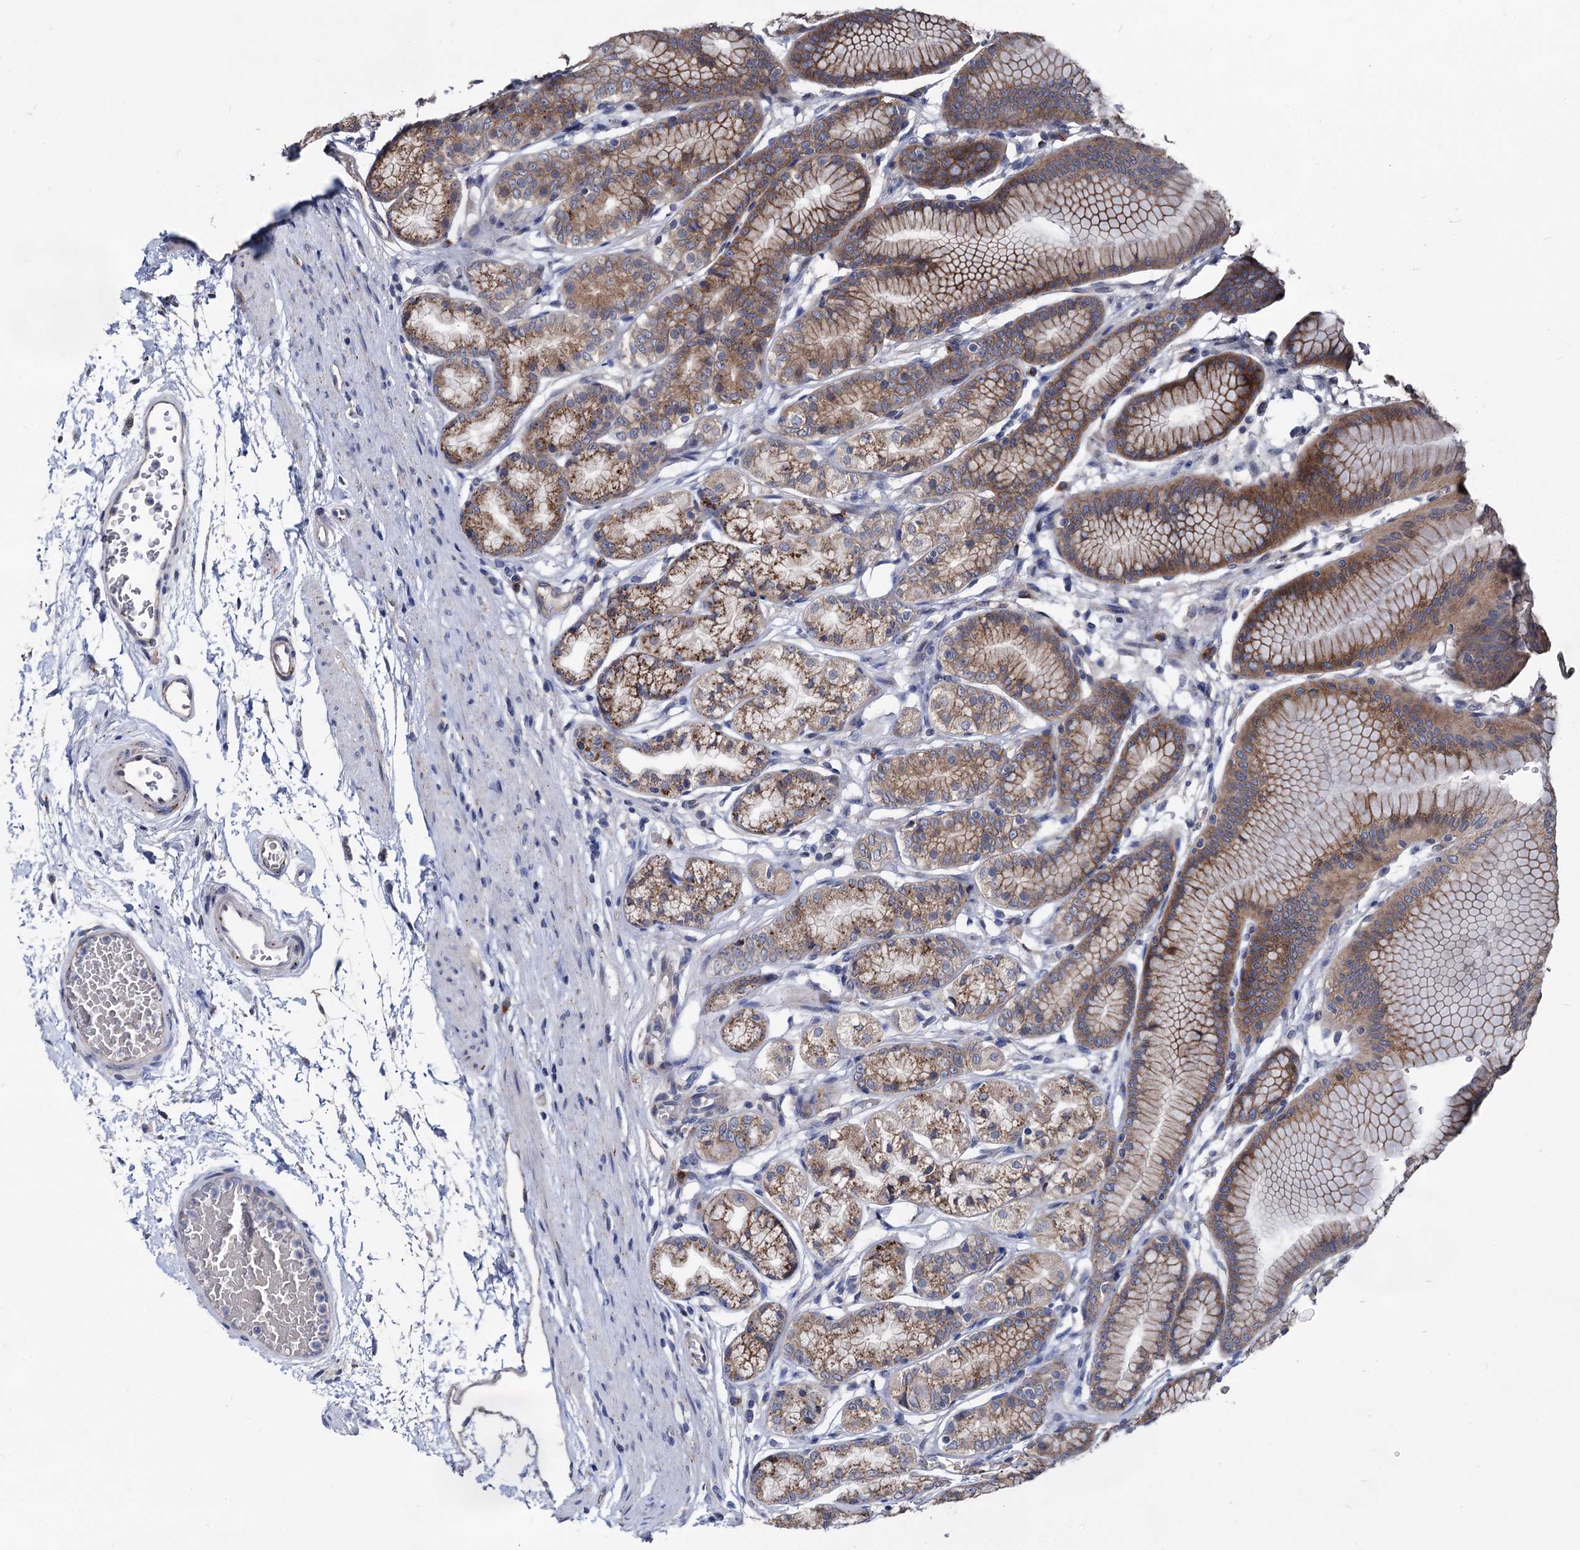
{"staining": {"intensity": "strong", "quantity": "25%-75%", "location": "cytoplasmic/membranous,nuclear"}, "tissue": "stomach", "cell_type": "Glandular cells", "image_type": "normal", "snomed": [{"axis": "morphology", "description": "Normal tissue, NOS"}, {"axis": "morphology", "description": "Adenocarcinoma, NOS"}, {"axis": "morphology", "description": "Adenocarcinoma, High grade"}, {"axis": "topography", "description": "Stomach, upper"}, {"axis": "topography", "description": "Stomach"}], "caption": "Approximately 25%-75% of glandular cells in normal human stomach demonstrate strong cytoplasmic/membranous,nuclear protein positivity as visualized by brown immunohistochemical staining.", "gene": "SMAGP", "patient": {"sex": "female", "age": 65}}